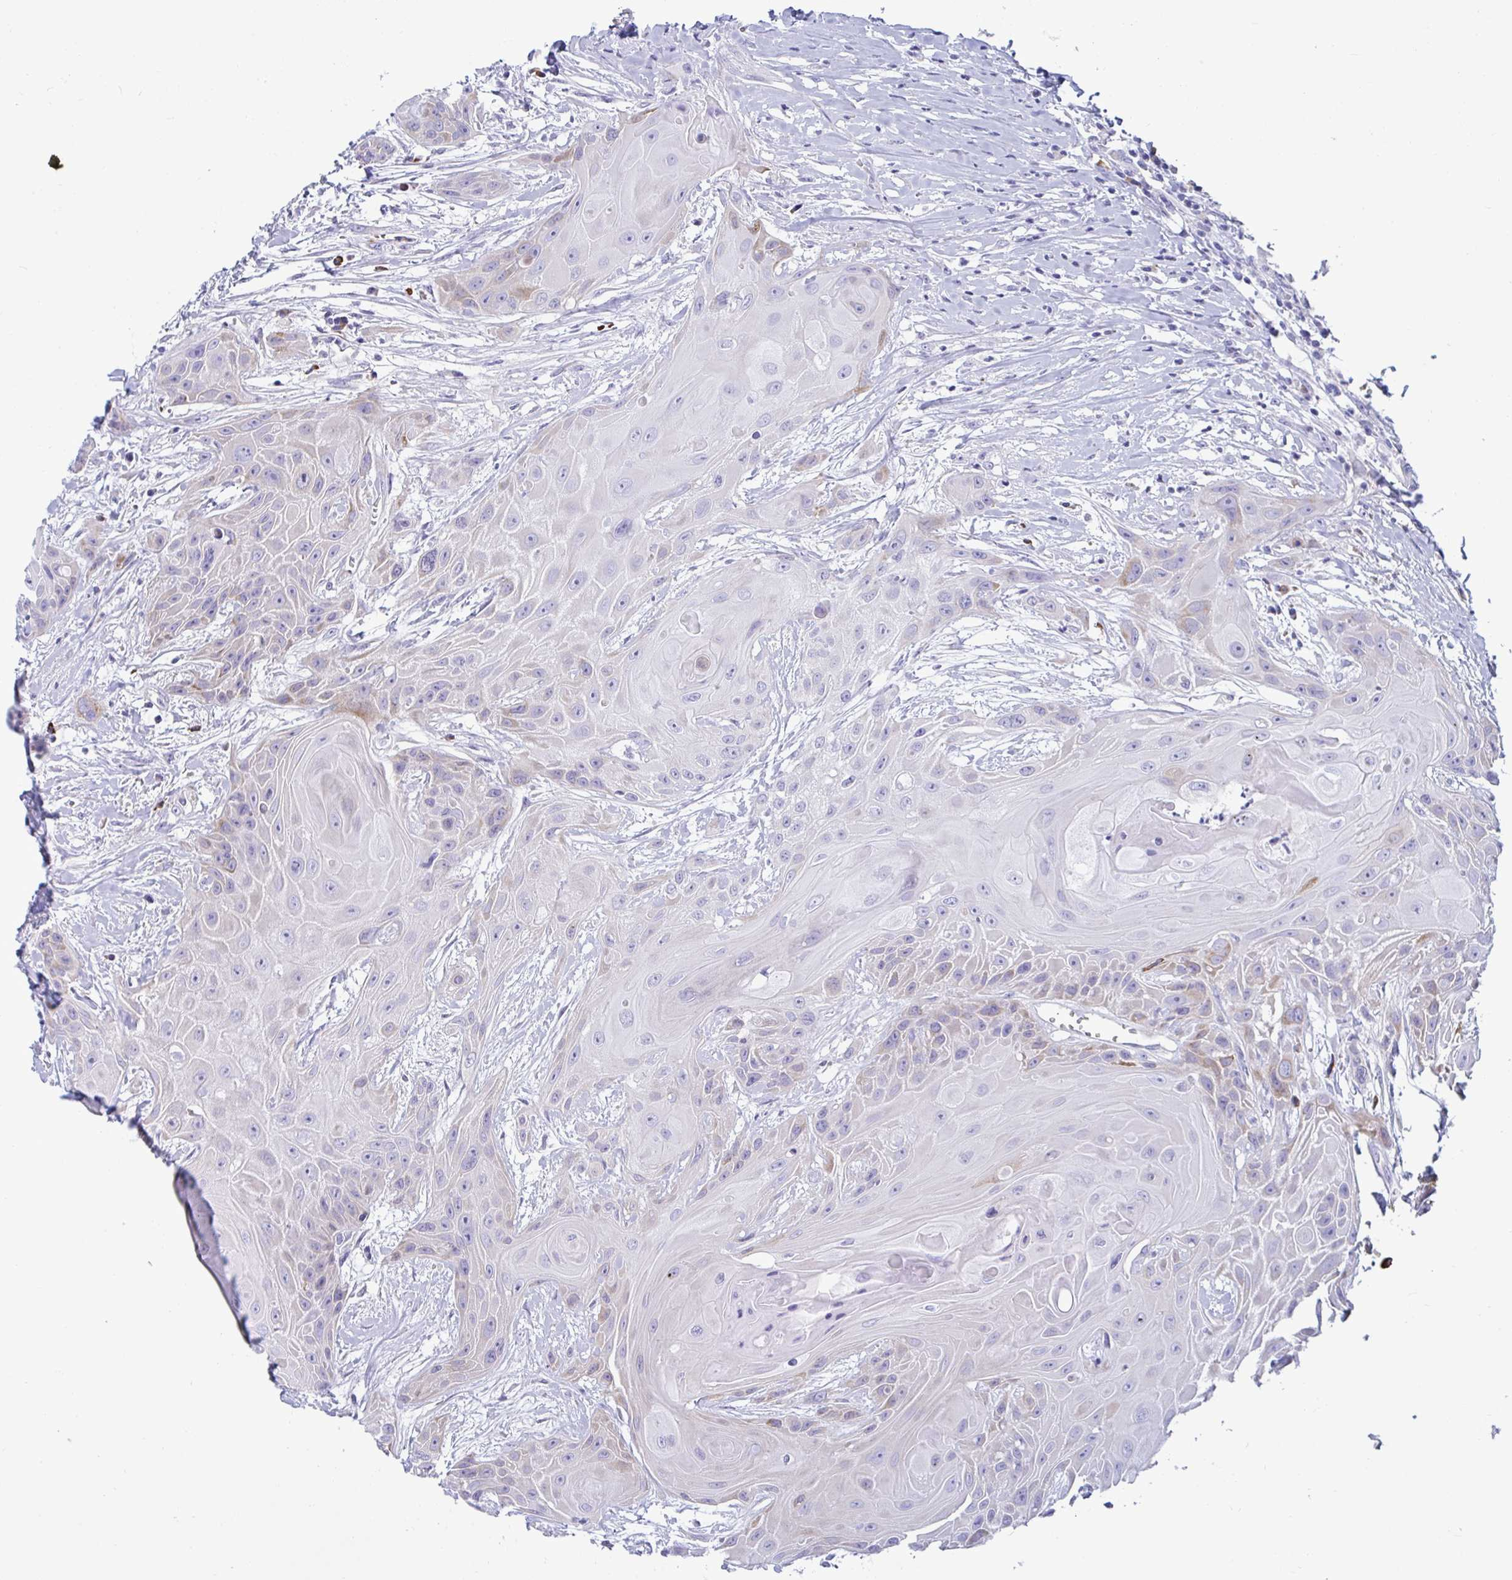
{"staining": {"intensity": "weak", "quantity": "<25%", "location": "cytoplasmic/membranous"}, "tissue": "head and neck cancer", "cell_type": "Tumor cells", "image_type": "cancer", "snomed": [{"axis": "morphology", "description": "Squamous cell carcinoma, NOS"}, {"axis": "topography", "description": "Head-Neck"}], "caption": "High magnification brightfield microscopy of head and neck cancer stained with DAB (brown) and counterstained with hematoxylin (blue): tumor cells show no significant staining. (Stains: DAB (3,3'-diaminobenzidine) immunohistochemistry (IHC) with hematoxylin counter stain, Microscopy: brightfield microscopy at high magnification).", "gene": "TFPI2", "patient": {"sex": "female", "age": 73}}